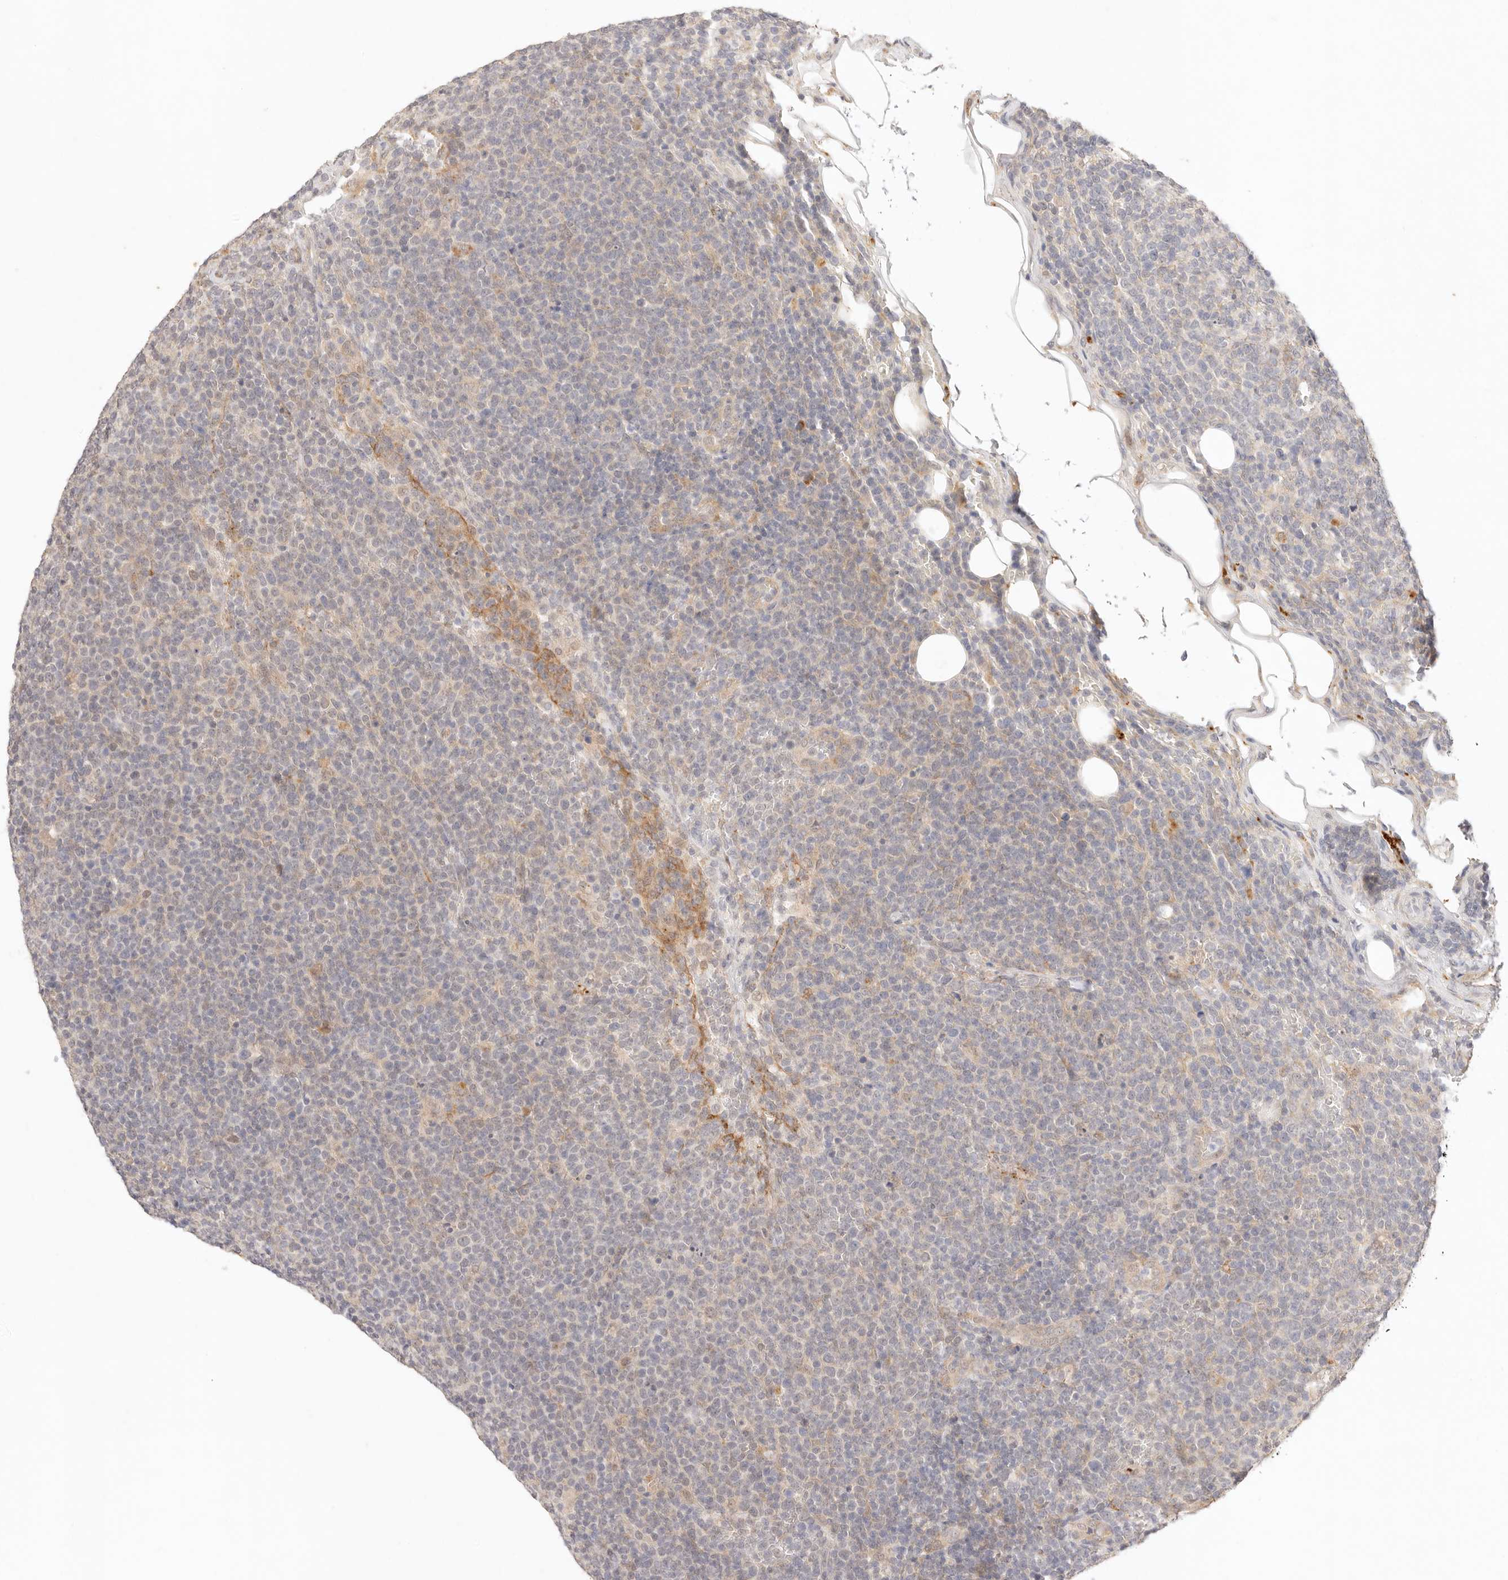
{"staining": {"intensity": "negative", "quantity": "none", "location": "none"}, "tissue": "lymphoma", "cell_type": "Tumor cells", "image_type": "cancer", "snomed": [{"axis": "morphology", "description": "Malignant lymphoma, non-Hodgkin's type, High grade"}, {"axis": "topography", "description": "Lymph node"}], "caption": "Tumor cells show no significant protein staining in high-grade malignant lymphoma, non-Hodgkin's type.", "gene": "GPR156", "patient": {"sex": "male", "age": 61}}